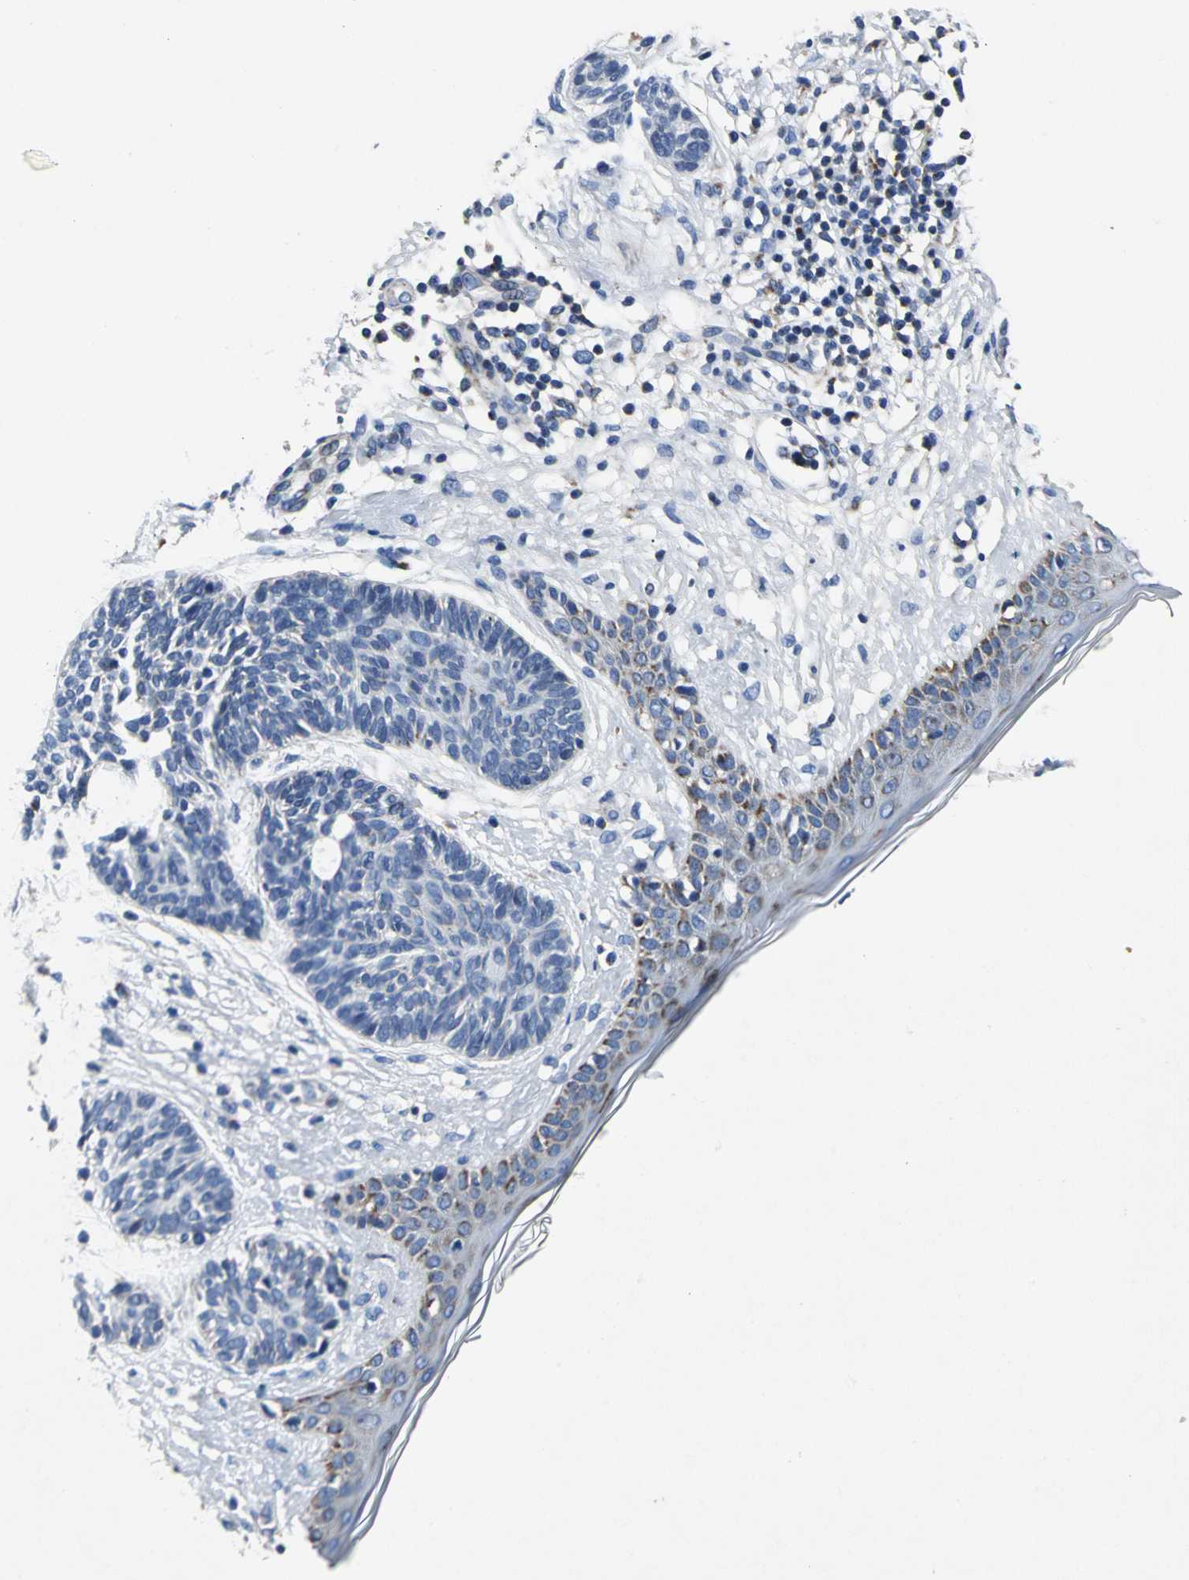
{"staining": {"intensity": "negative", "quantity": "none", "location": "none"}, "tissue": "skin cancer", "cell_type": "Tumor cells", "image_type": "cancer", "snomed": [{"axis": "morphology", "description": "Normal tissue, NOS"}, {"axis": "morphology", "description": "Basal cell carcinoma"}, {"axis": "topography", "description": "Skin"}], "caption": "The photomicrograph exhibits no staining of tumor cells in skin cancer. Brightfield microscopy of immunohistochemistry stained with DAB (3,3'-diaminobenzidine) (brown) and hematoxylin (blue), captured at high magnification.", "gene": "IFI6", "patient": {"sex": "male", "age": 63}}